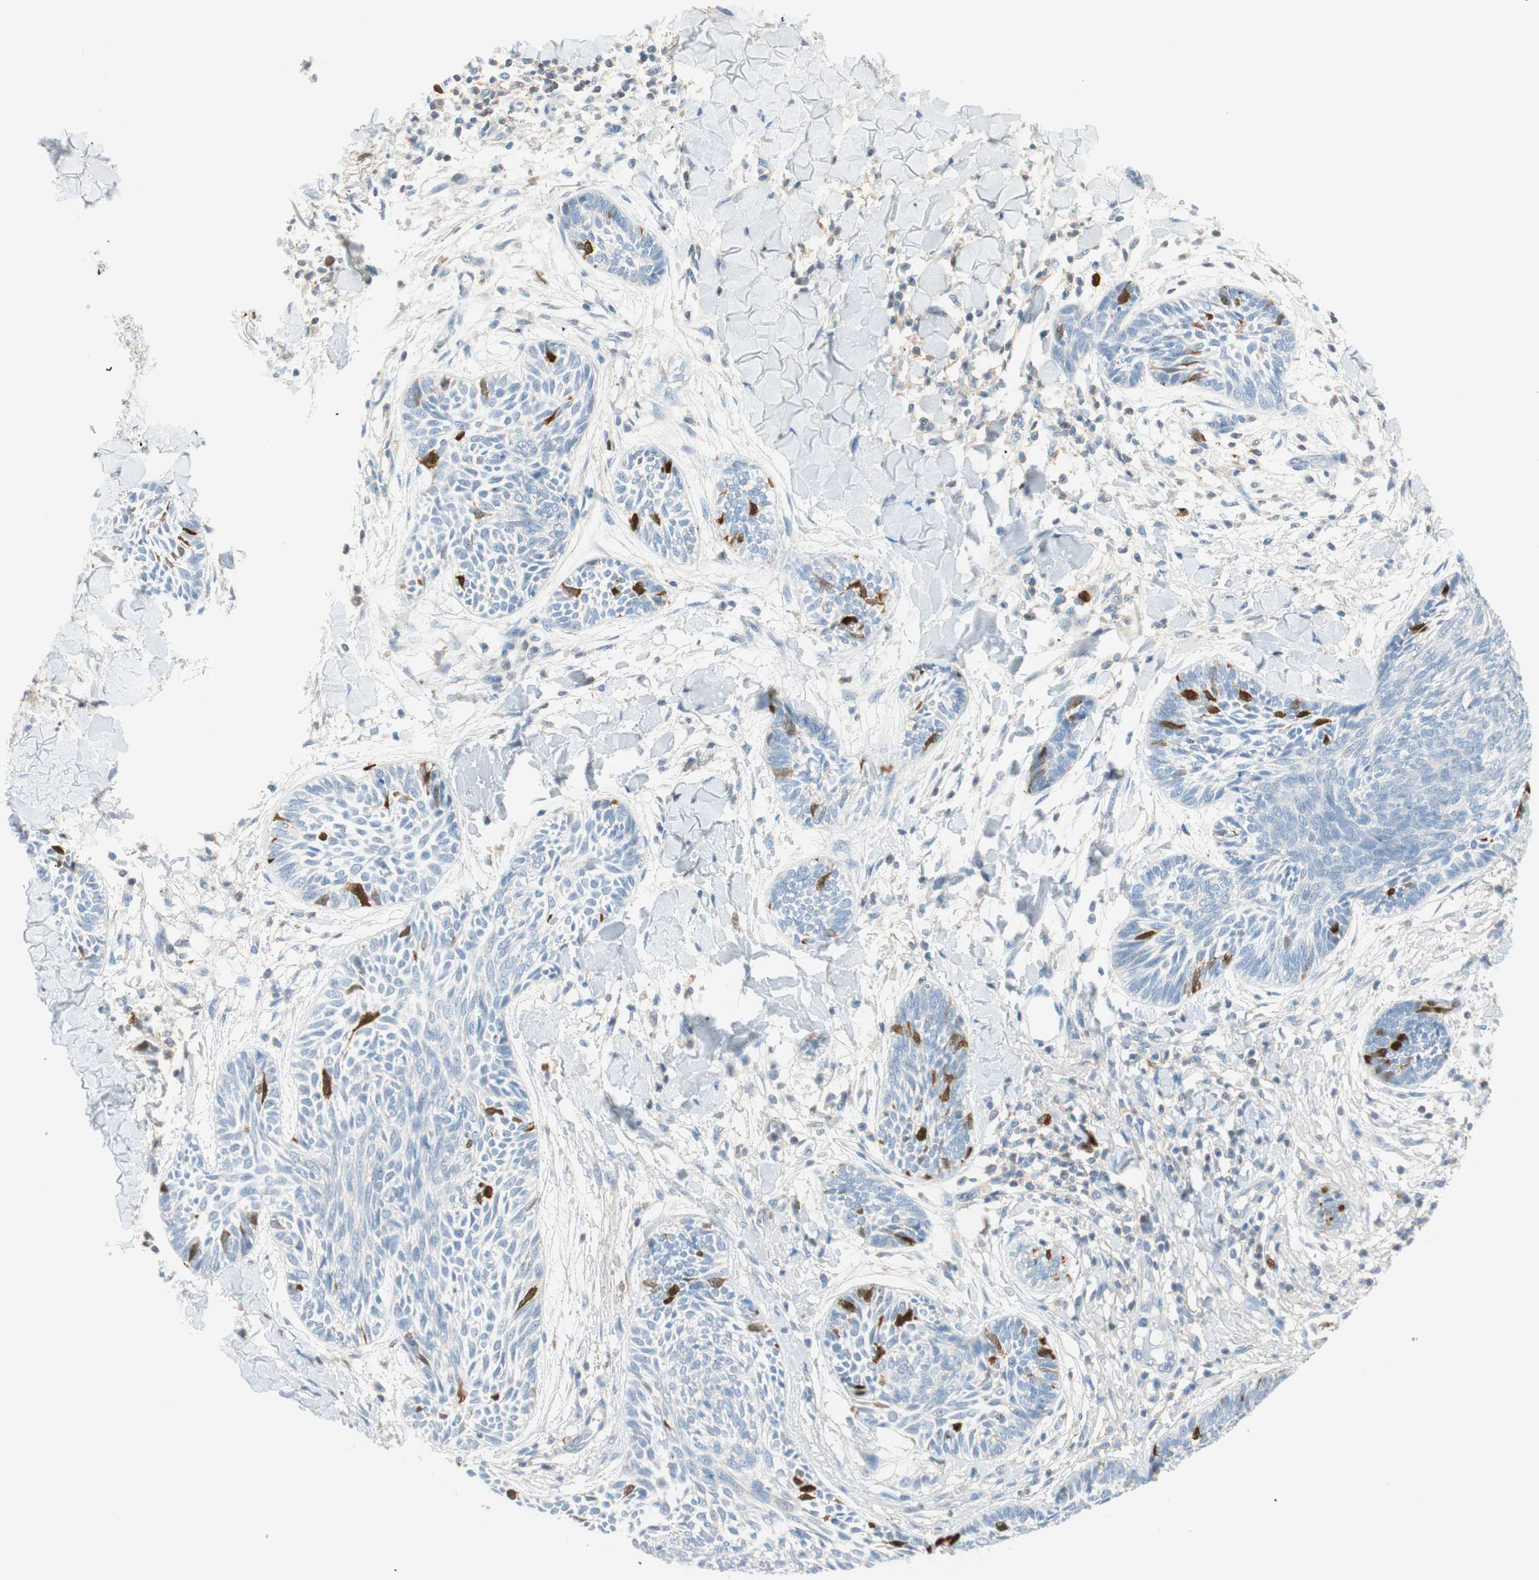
{"staining": {"intensity": "strong", "quantity": "<25%", "location": "cytoplasmic/membranous,nuclear"}, "tissue": "skin cancer", "cell_type": "Tumor cells", "image_type": "cancer", "snomed": [{"axis": "morphology", "description": "Papilloma, NOS"}, {"axis": "morphology", "description": "Basal cell carcinoma"}, {"axis": "topography", "description": "Skin"}], "caption": "IHC histopathology image of human skin basal cell carcinoma stained for a protein (brown), which shows medium levels of strong cytoplasmic/membranous and nuclear positivity in approximately <25% of tumor cells.", "gene": "PTTG1", "patient": {"sex": "male", "age": 87}}